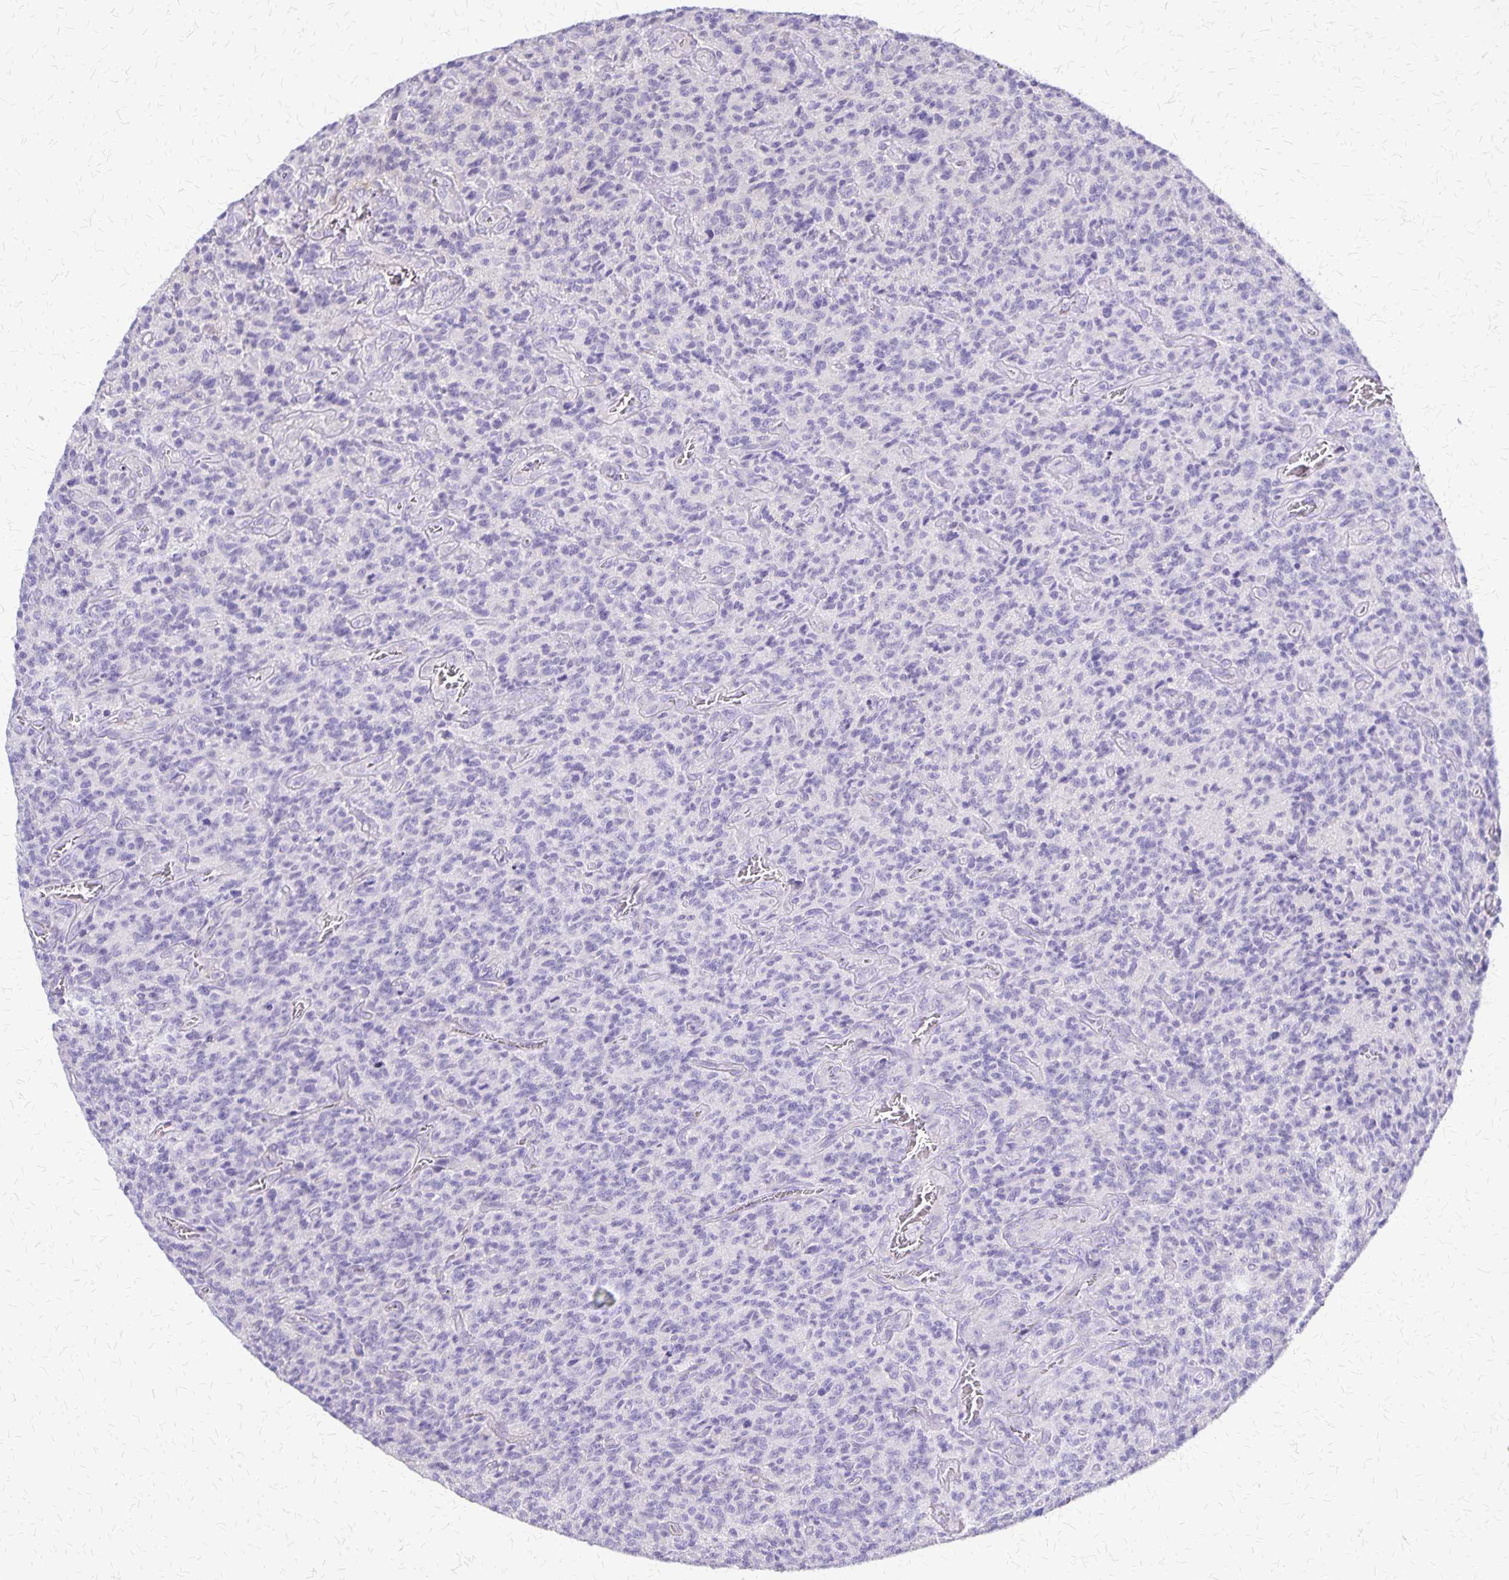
{"staining": {"intensity": "negative", "quantity": "none", "location": "none"}, "tissue": "glioma", "cell_type": "Tumor cells", "image_type": "cancer", "snomed": [{"axis": "morphology", "description": "Glioma, malignant, High grade"}, {"axis": "topography", "description": "Brain"}], "caption": "Tumor cells are negative for protein expression in human malignant glioma (high-grade).", "gene": "SI", "patient": {"sex": "male", "age": 76}}